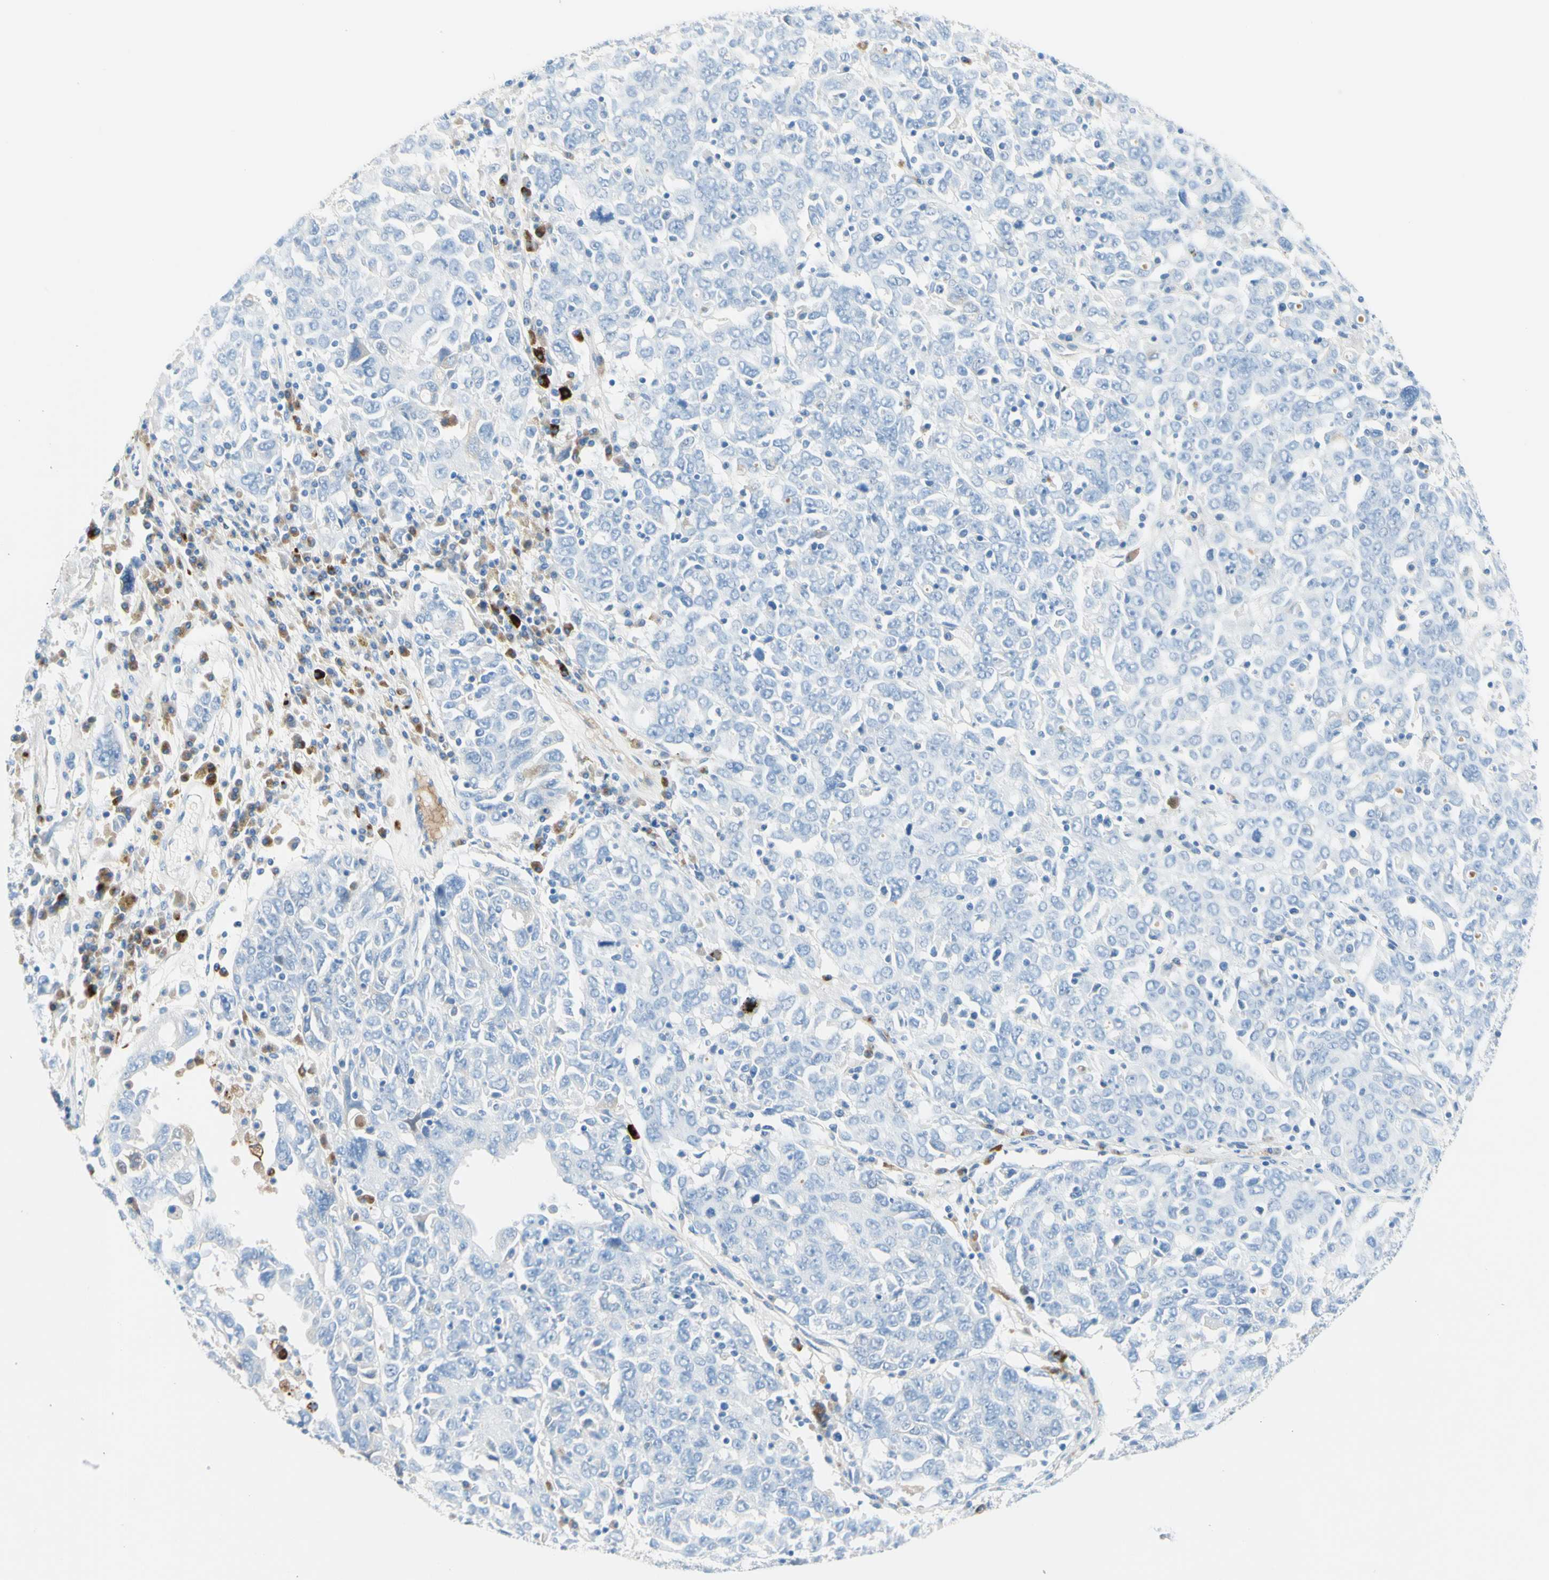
{"staining": {"intensity": "negative", "quantity": "none", "location": "none"}, "tissue": "ovarian cancer", "cell_type": "Tumor cells", "image_type": "cancer", "snomed": [{"axis": "morphology", "description": "Carcinoma, endometroid"}, {"axis": "topography", "description": "Ovary"}], "caption": "This is a histopathology image of IHC staining of endometroid carcinoma (ovarian), which shows no staining in tumor cells. (DAB (3,3'-diaminobenzidine) immunohistochemistry (IHC) visualized using brightfield microscopy, high magnification).", "gene": "IL6ST", "patient": {"sex": "female", "age": 62}}